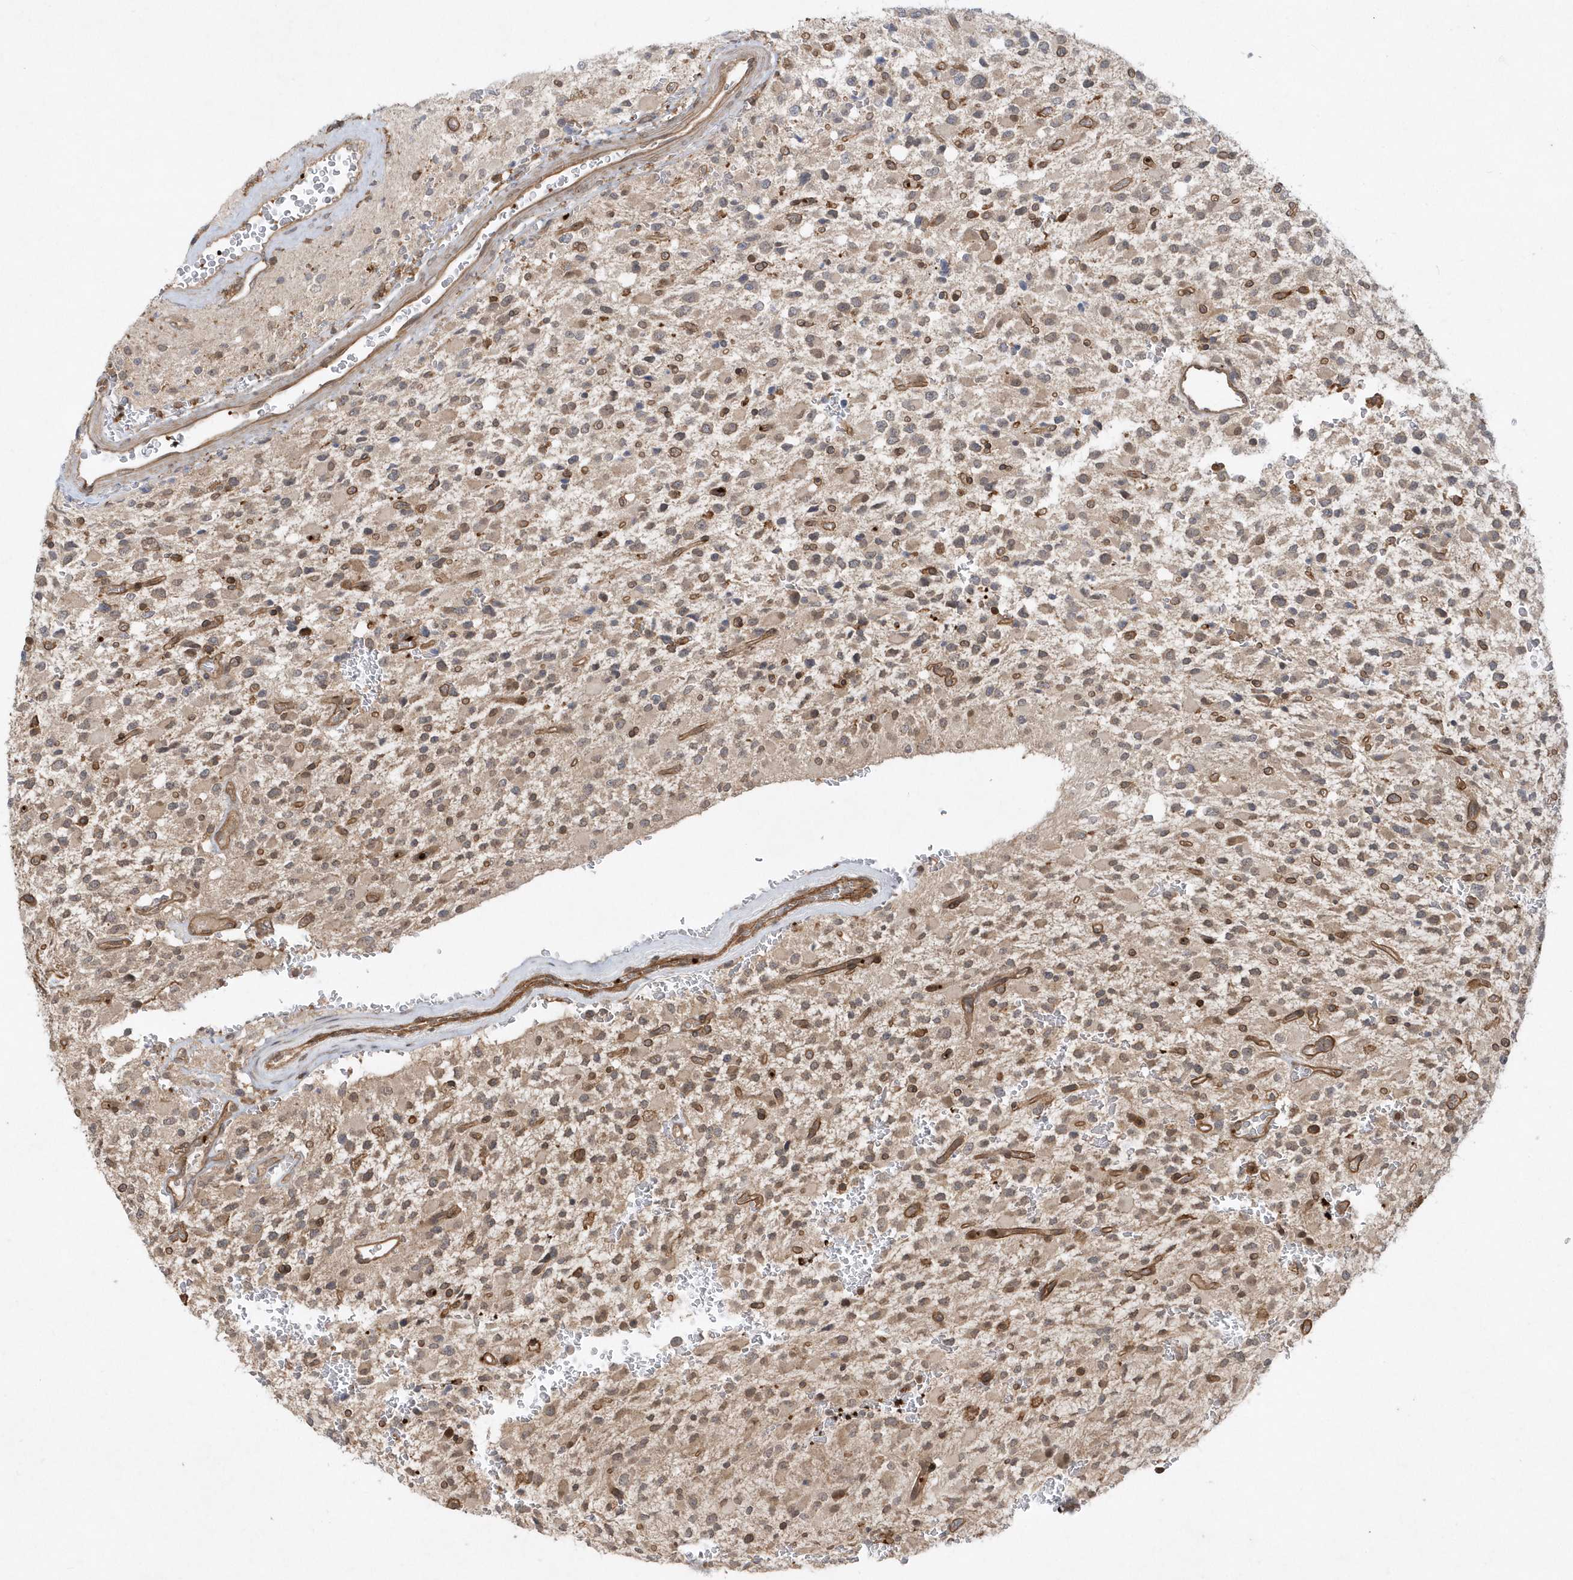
{"staining": {"intensity": "weak", "quantity": ">75%", "location": "cytoplasmic/membranous"}, "tissue": "glioma", "cell_type": "Tumor cells", "image_type": "cancer", "snomed": [{"axis": "morphology", "description": "Glioma, malignant, High grade"}, {"axis": "topography", "description": "Brain"}], "caption": "Tumor cells display low levels of weak cytoplasmic/membranous staining in about >75% of cells in glioma. The staining is performed using DAB brown chromogen to label protein expression. The nuclei are counter-stained blue using hematoxylin.", "gene": "ACYP1", "patient": {"sex": "male", "age": 34}}